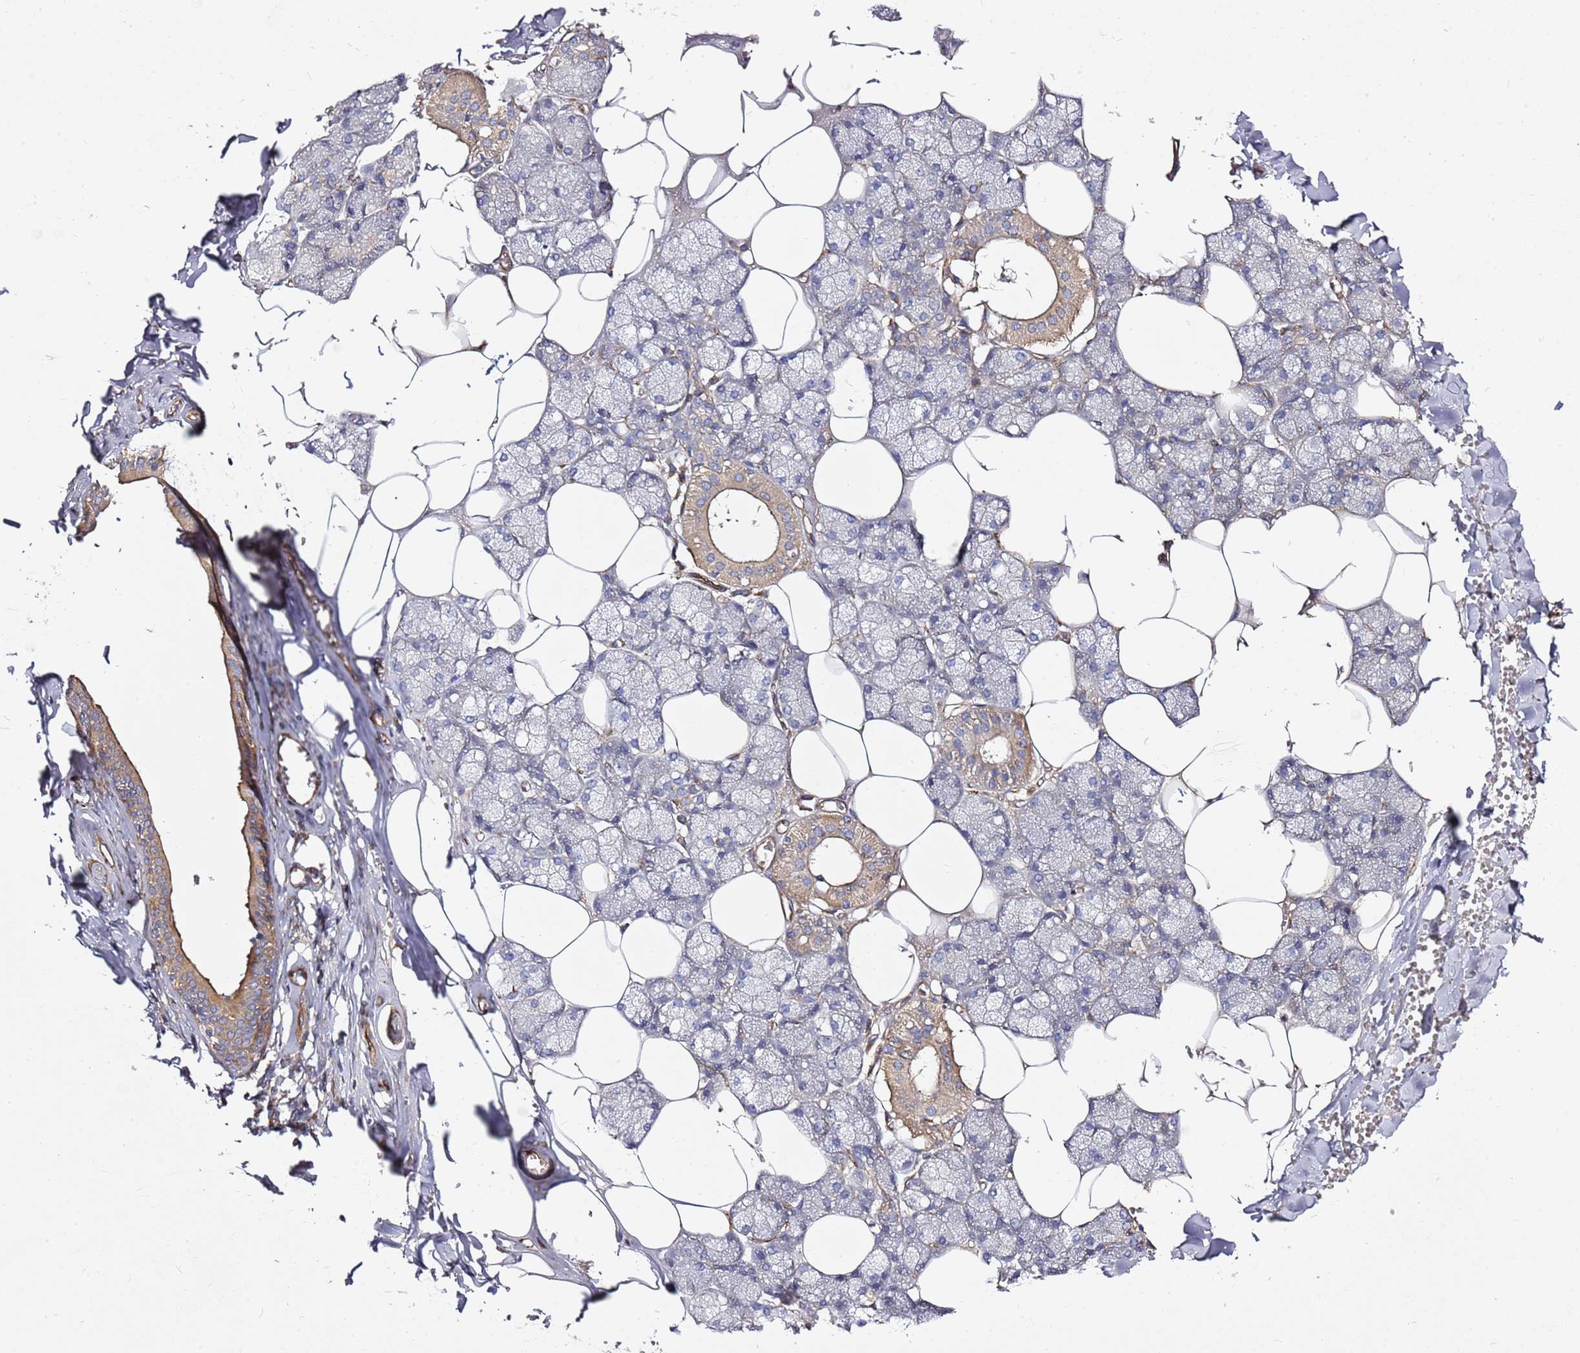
{"staining": {"intensity": "moderate", "quantity": "25%-75%", "location": "cytoplasmic/membranous"}, "tissue": "salivary gland", "cell_type": "Glandular cells", "image_type": "normal", "snomed": [{"axis": "morphology", "description": "Normal tissue, NOS"}, {"axis": "topography", "description": "Salivary gland"}], "caption": "IHC (DAB) staining of unremarkable human salivary gland shows moderate cytoplasmic/membranous protein expression in about 25%-75% of glandular cells.", "gene": "GNL1", "patient": {"sex": "male", "age": 62}}